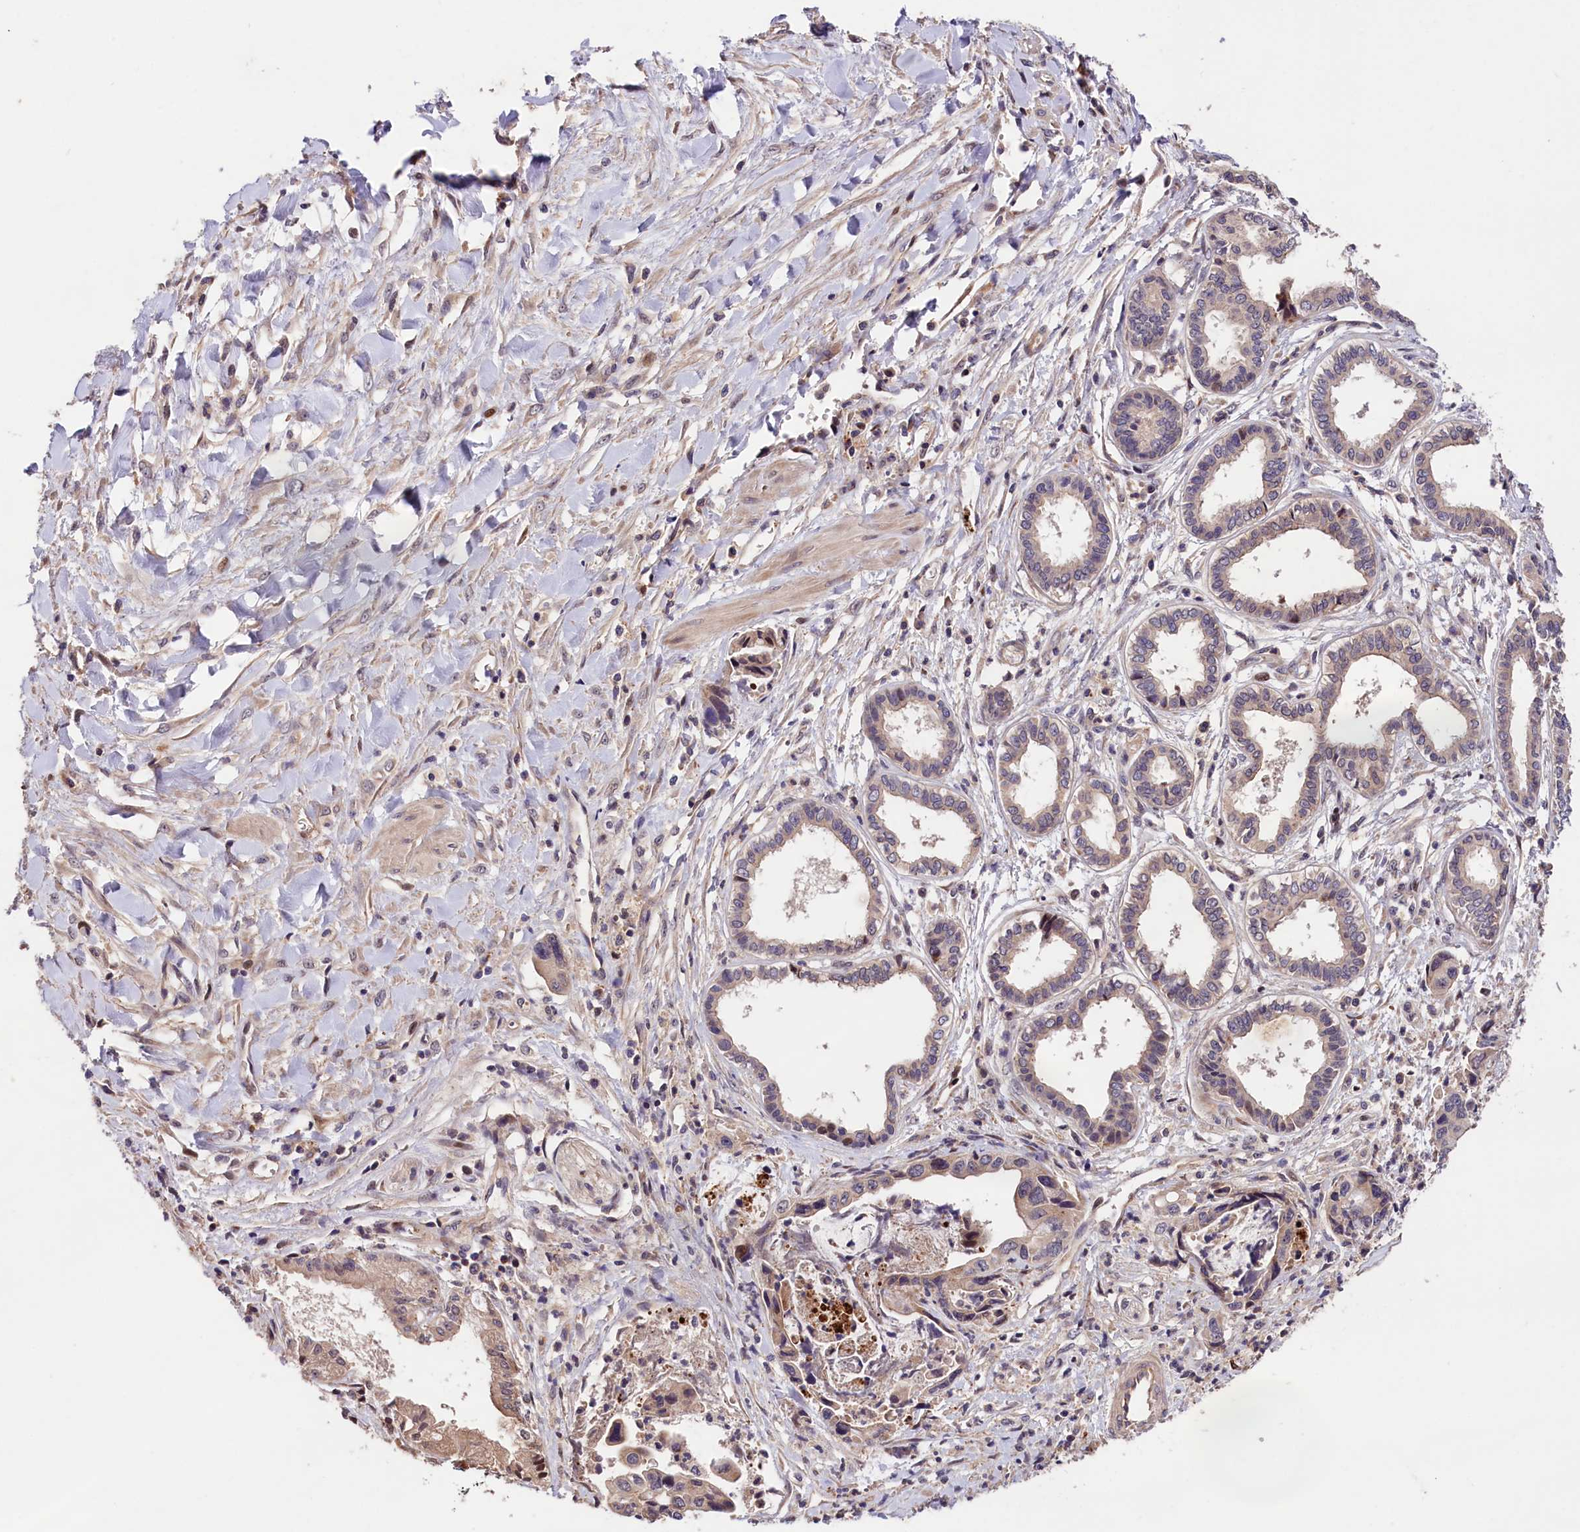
{"staining": {"intensity": "negative", "quantity": "none", "location": "none"}, "tissue": "pancreatic cancer", "cell_type": "Tumor cells", "image_type": "cancer", "snomed": [{"axis": "morphology", "description": "Adenocarcinoma, NOS"}, {"axis": "topography", "description": "Pancreas"}], "caption": "Tumor cells show no significant expression in adenocarcinoma (pancreatic).", "gene": "CACNA1H", "patient": {"sex": "female", "age": 50}}